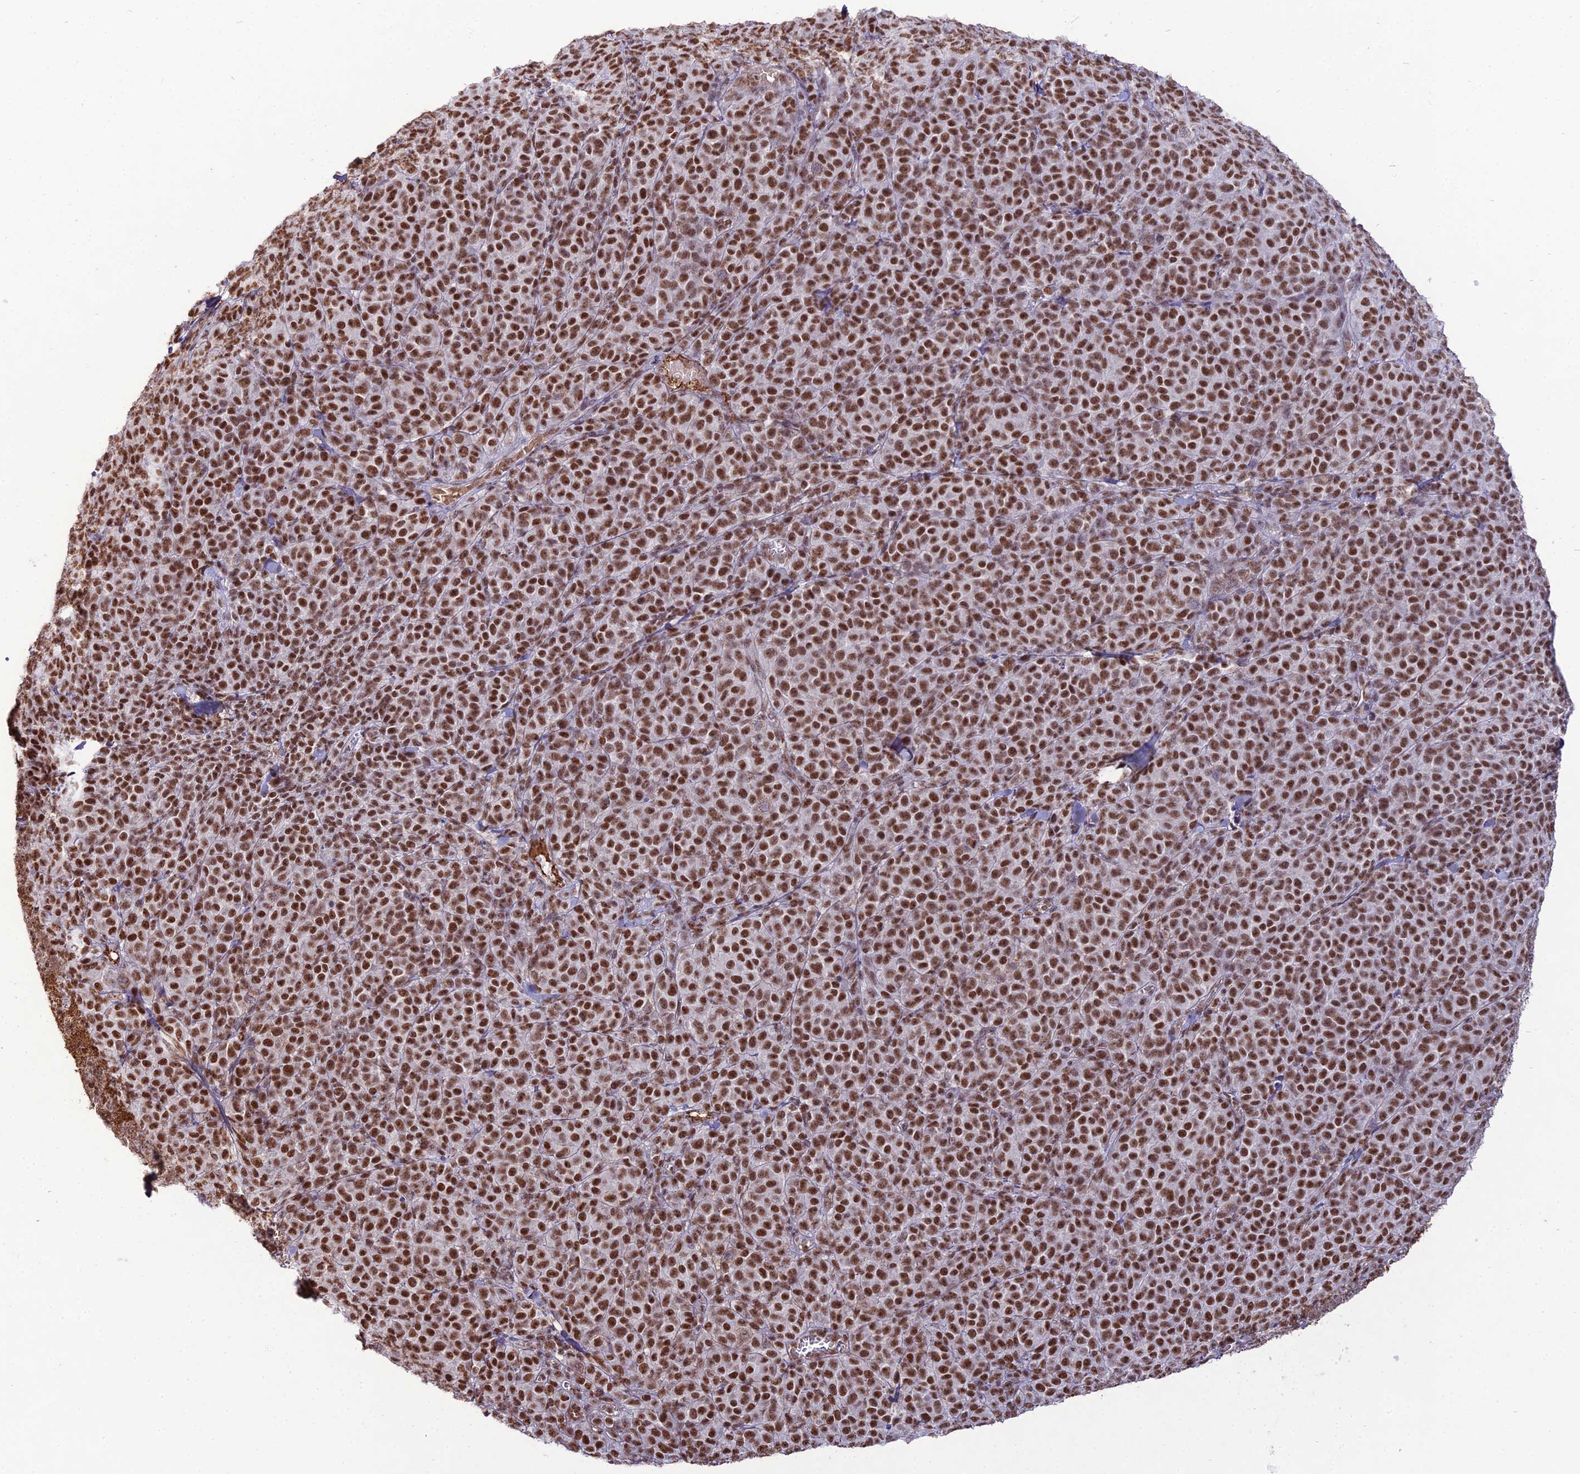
{"staining": {"intensity": "strong", "quantity": ">75%", "location": "nuclear"}, "tissue": "melanoma", "cell_type": "Tumor cells", "image_type": "cancer", "snomed": [{"axis": "morphology", "description": "Normal tissue, NOS"}, {"axis": "morphology", "description": "Malignant melanoma, NOS"}, {"axis": "topography", "description": "Skin"}], "caption": "Immunohistochemistry (IHC) image of neoplastic tissue: melanoma stained using immunohistochemistry exhibits high levels of strong protein expression localized specifically in the nuclear of tumor cells, appearing as a nuclear brown color.", "gene": "RBM12", "patient": {"sex": "female", "age": 34}}